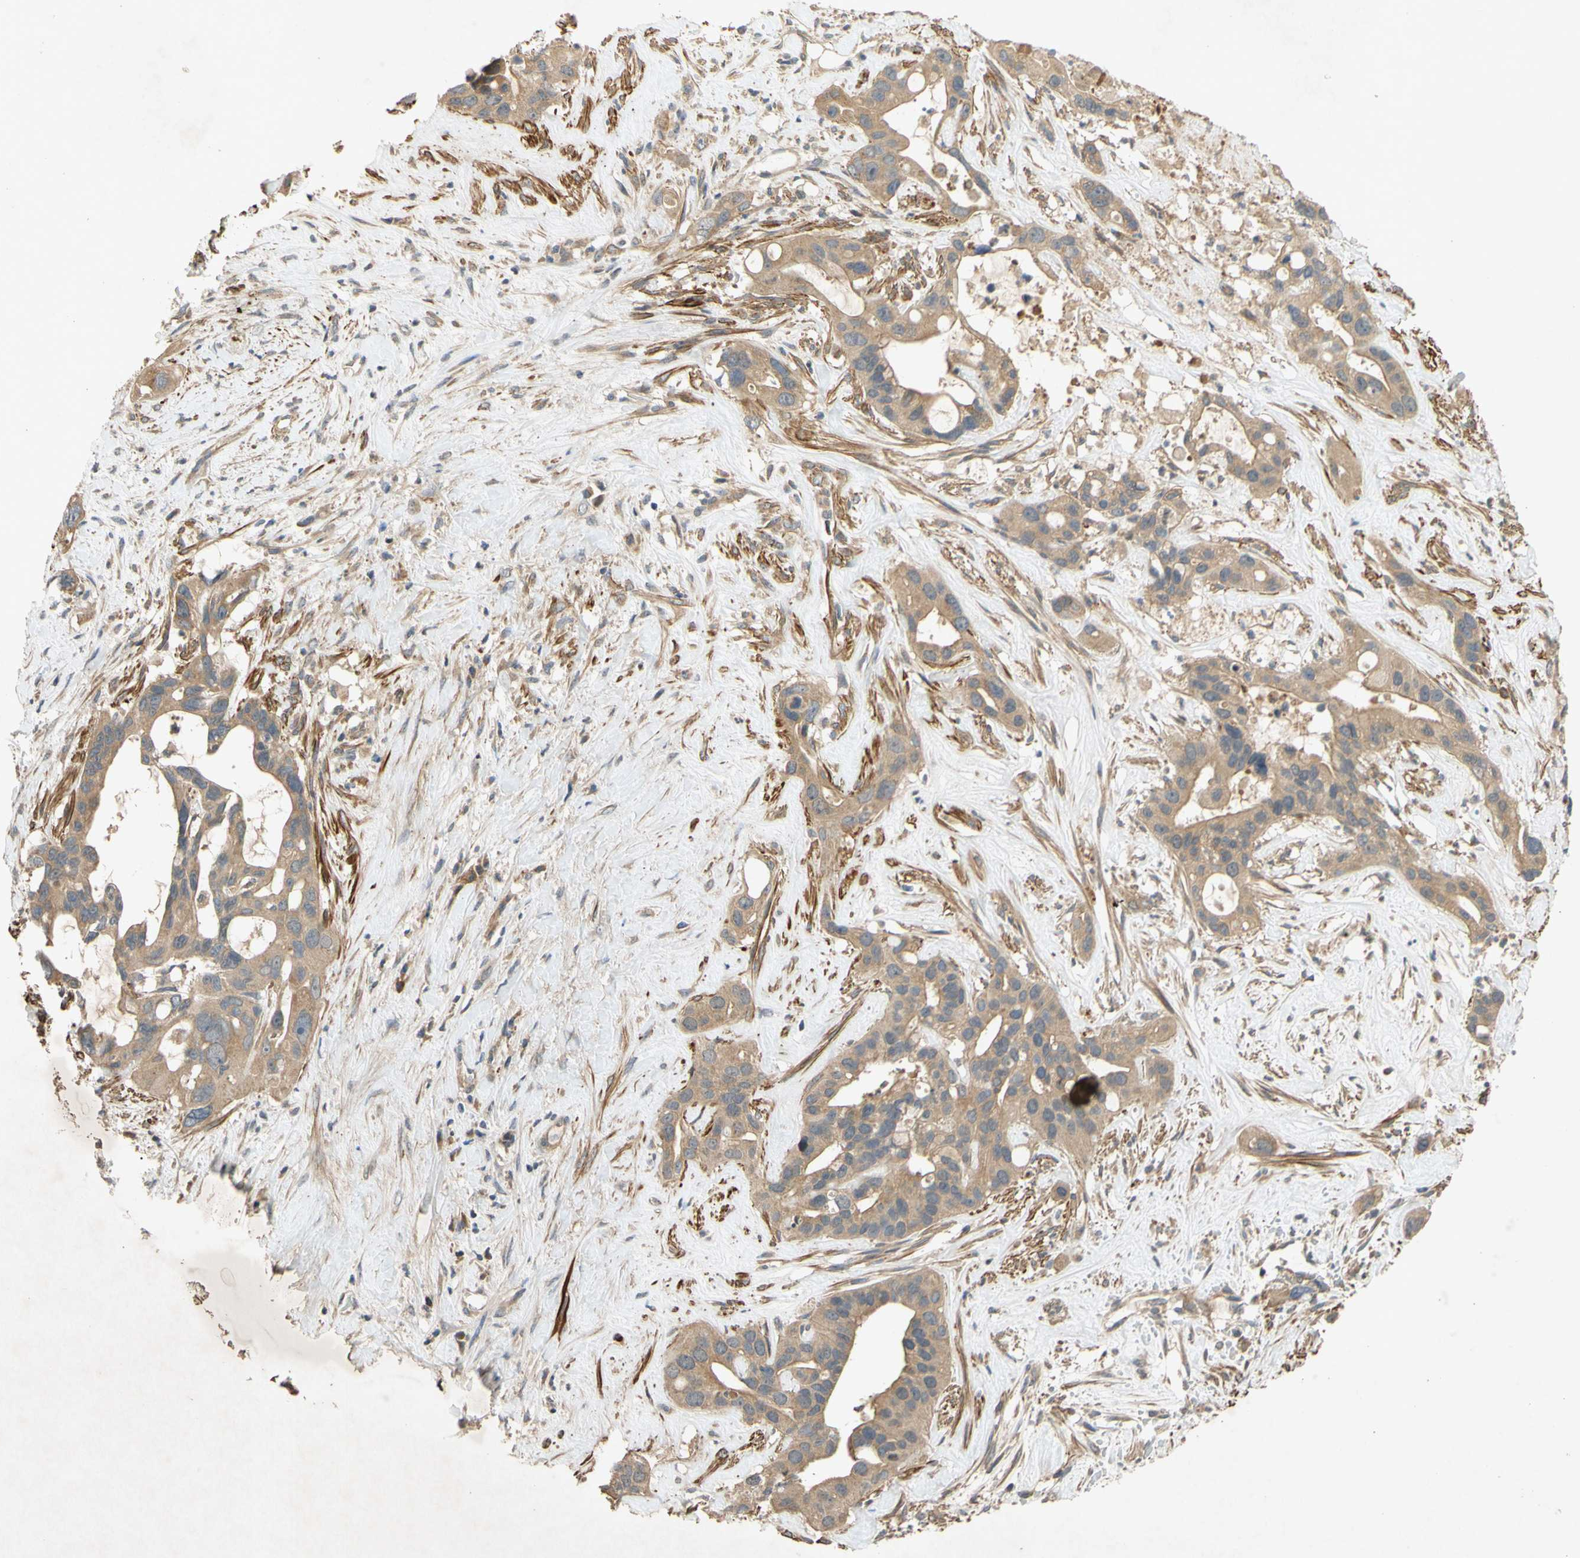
{"staining": {"intensity": "moderate", "quantity": ">75%", "location": "cytoplasmic/membranous"}, "tissue": "liver cancer", "cell_type": "Tumor cells", "image_type": "cancer", "snomed": [{"axis": "morphology", "description": "Cholangiocarcinoma"}, {"axis": "topography", "description": "Liver"}], "caption": "This histopathology image reveals immunohistochemistry staining of human cholangiocarcinoma (liver), with medium moderate cytoplasmic/membranous expression in approximately >75% of tumor cells.", "gene": "PARD6A", "patient": {"sex": "female", "age": 65}}